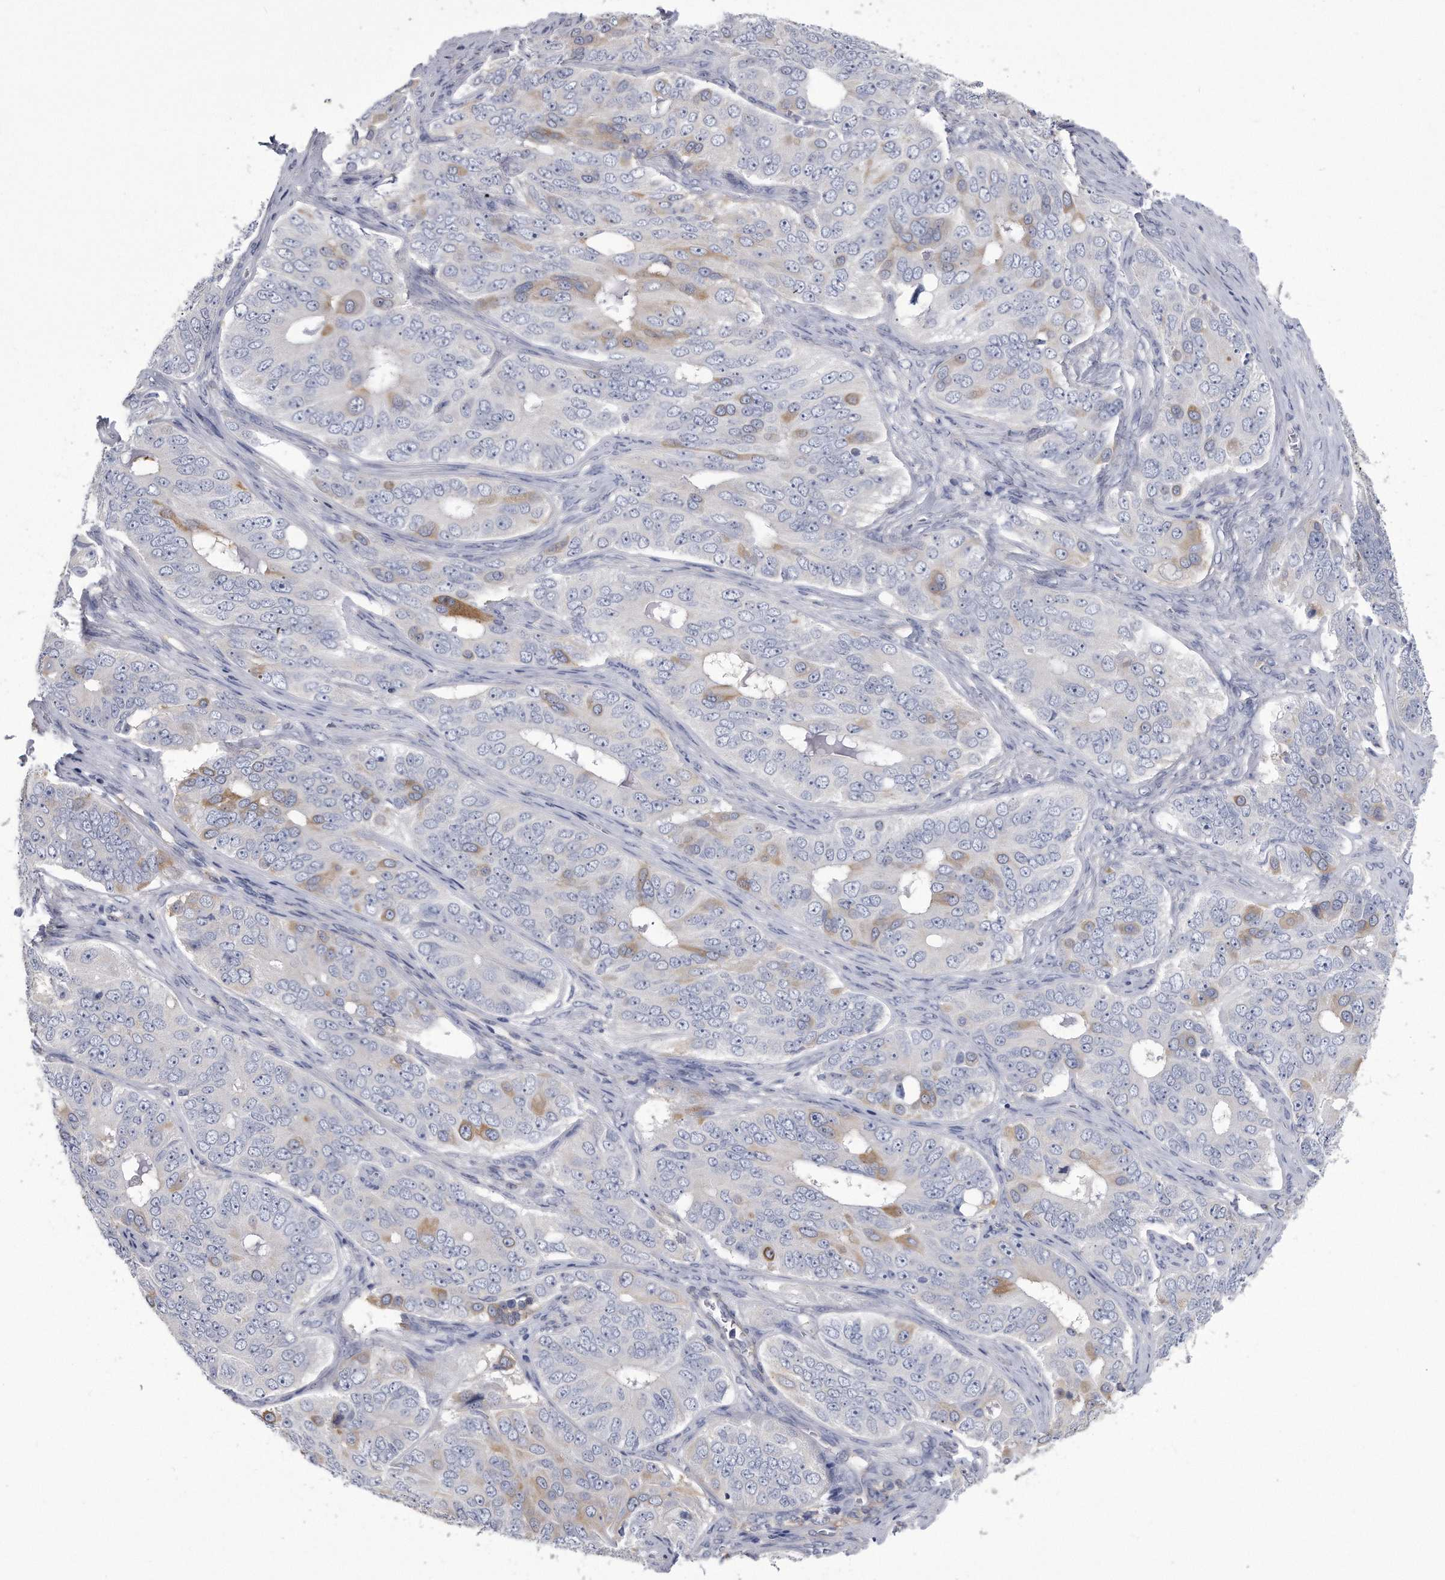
{"staining": {"intensity": "moderate", "quantity": "<25%", "location": "cytoplasmic/membranous"}, "tissue": "ovarian cancer", "cell_type": "Tumor cells", "image_type": "cancer", "snomed": [{"axis": "morphology", "description": "Carcinoma, endometroid"}, {"axis": "topography", "description": "Ovary"}], "caption": "Tumor cells demonstrate low levels of moderate cytoplasmic/membranous positivity in approximately <25% of cells in human ovarian cancer. The protein of interest is shown in brown color, while the nuclei are stained blue.", "gene": "PYGB", "patient": {"sex": "female", "age": 51}}